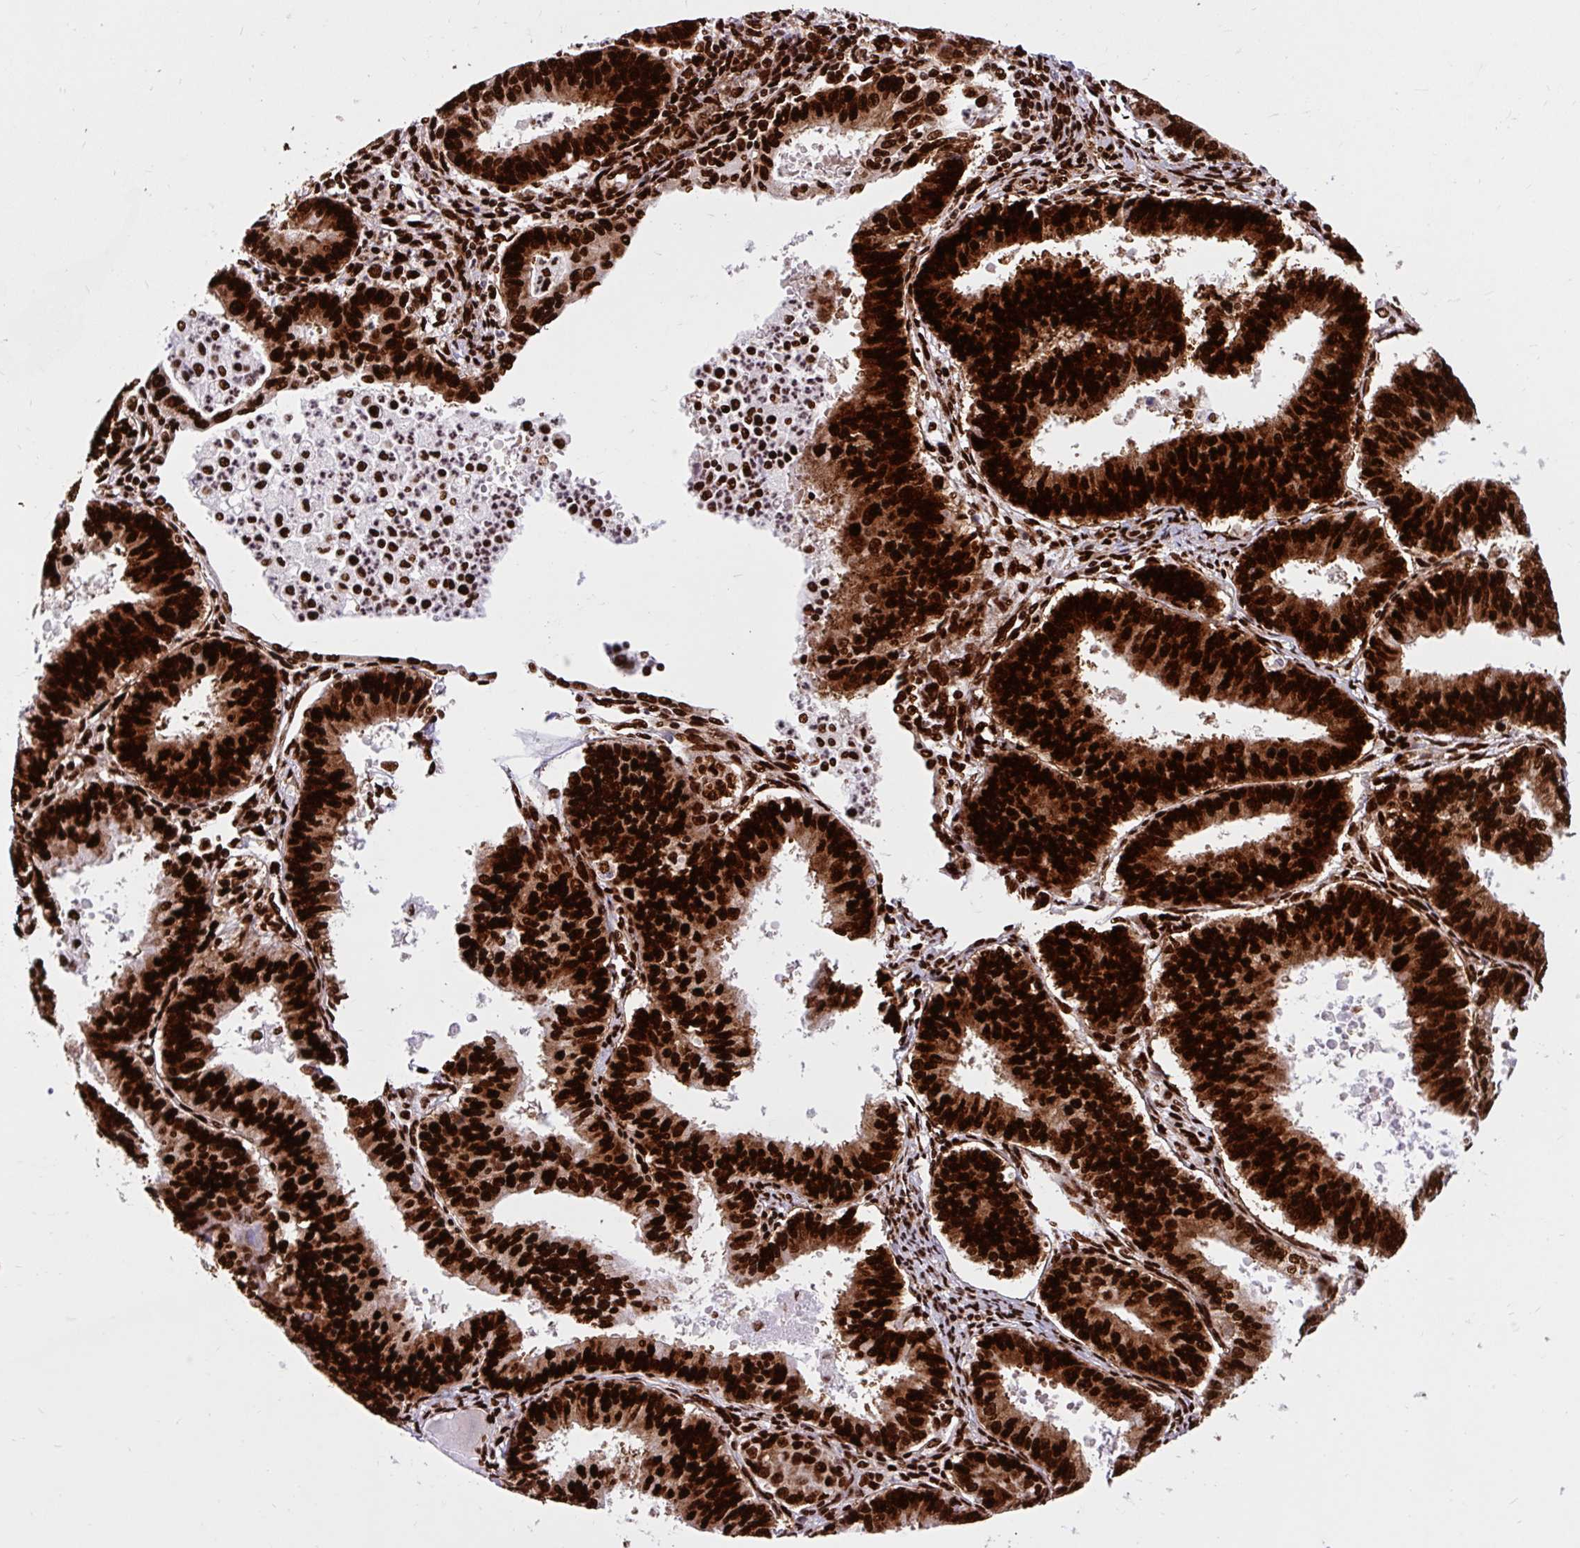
{"staining": {"intensity": "strong", "quantity": ">75%", "location": "nuclear"}, "tissue": "endometrial cancer", "cell_type": "Tumor cells", "image_type": "cancer", "snomed": [{"axis": "morphology", "description": "Adenocarcinoma, NOS"}, {"axis": "topography", "description": "Endometrium"}], "caption": "DAB immunohistochemical staining of adenocarcinoma (endometrial) exhibits strong nuclear protein staining in about >75% of tumor cells. (brown staining indicates protein expression, while blue staining denotes nuclei).", "gene": "FUS", "patient": {"sex": "female", "age": 73}}